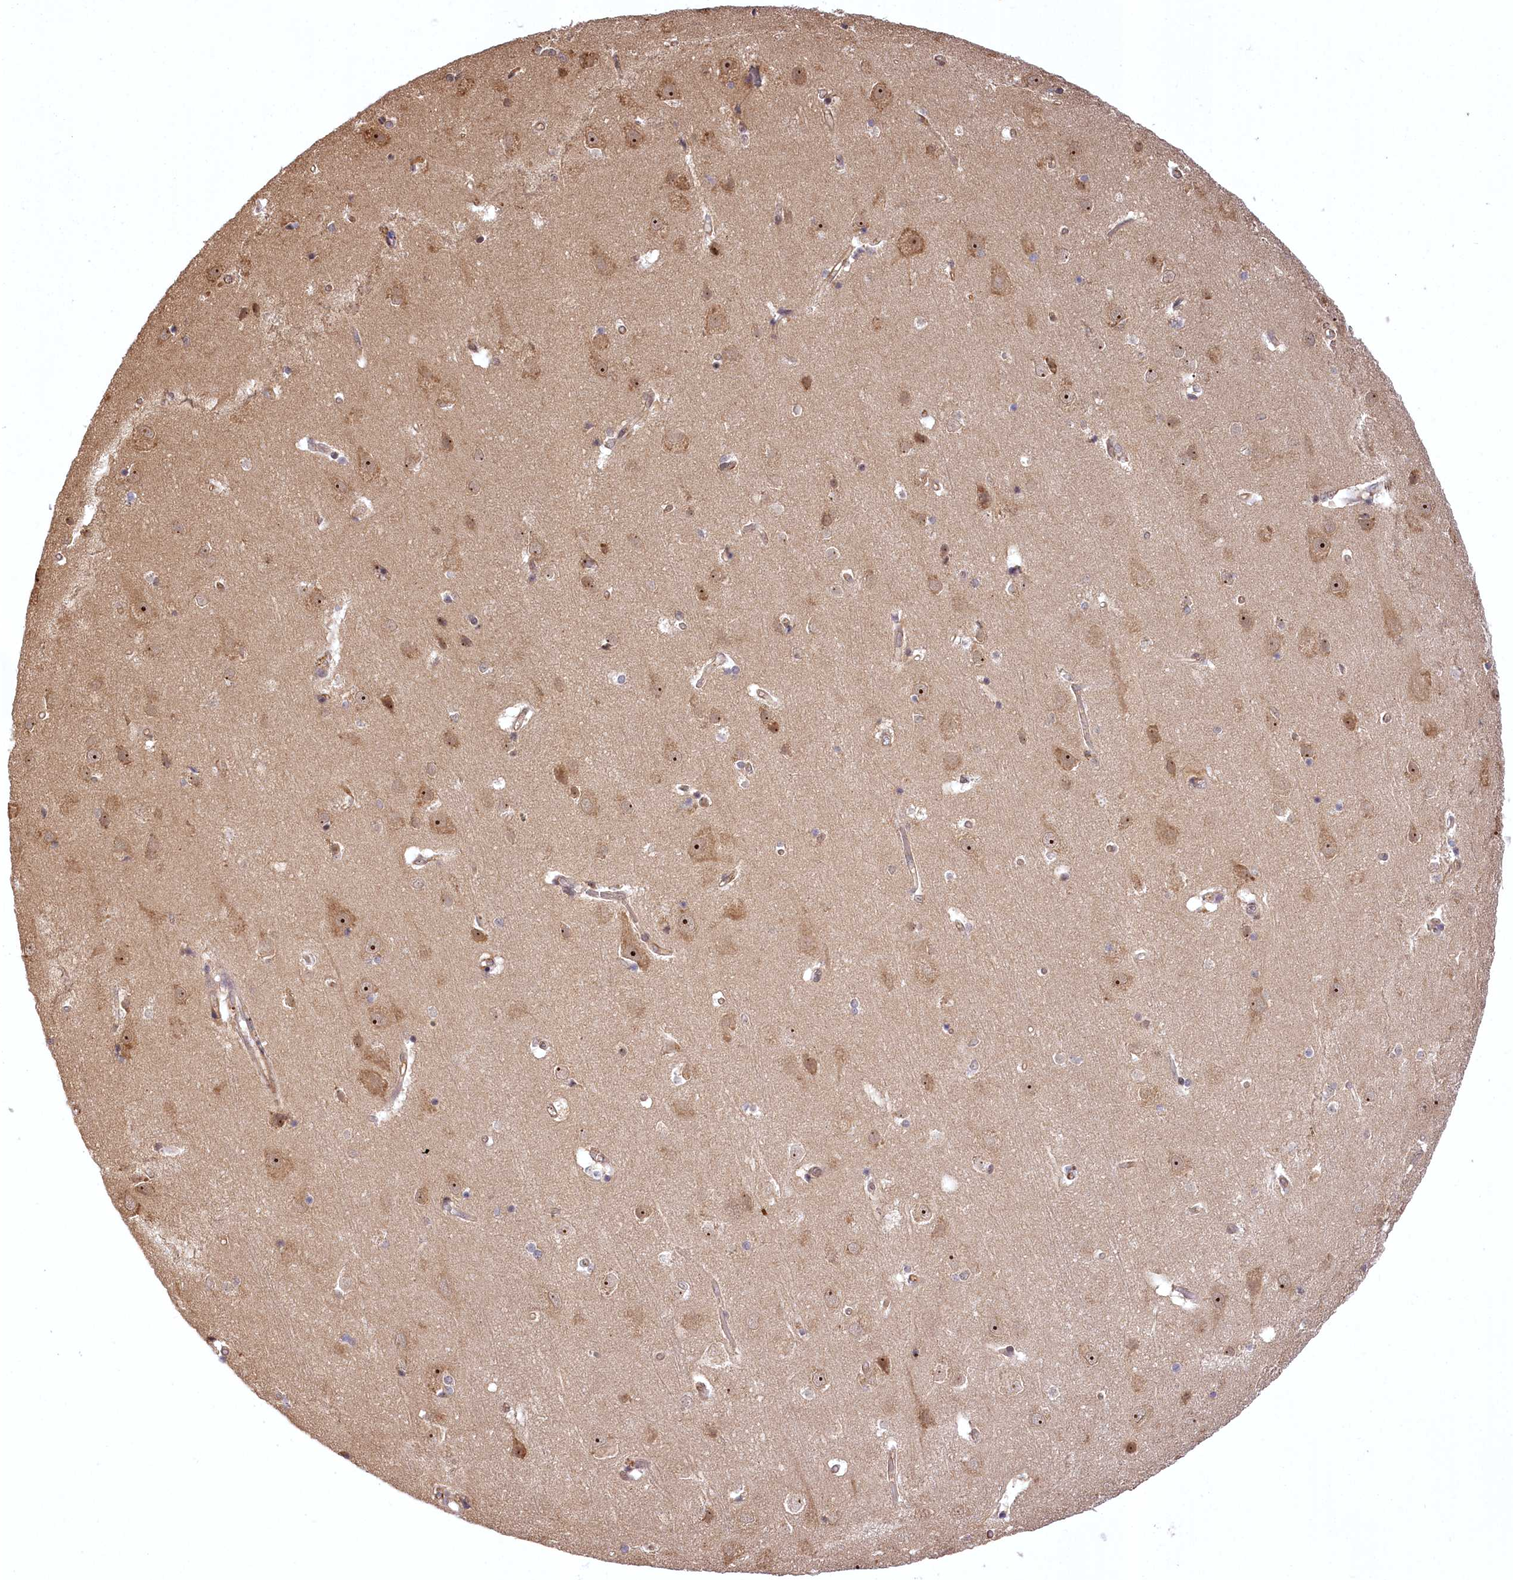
{"staining": {"intensity": "weak", "quantity": ">75%", "location": "cytoplasmic/membranous"}, "tissue": "cerebral cortex", "cell_type": "Endothelial cells", "image_type": "normal", "snomed": [{"axis": "morphology", "description": "Normal tissue, NOS"}, {"axis": "topography", "description": "Cerebral cortex"}], "caption": "A micrograph showing weak cytoplasmic/membranous expression in approximately >75% of endothelial cells in unremarkable cerebral cortex, as visualized by brown immunohistochemical staining.", "gene": "SERGEF", "patient": {"sex": "male", "age": 54}}